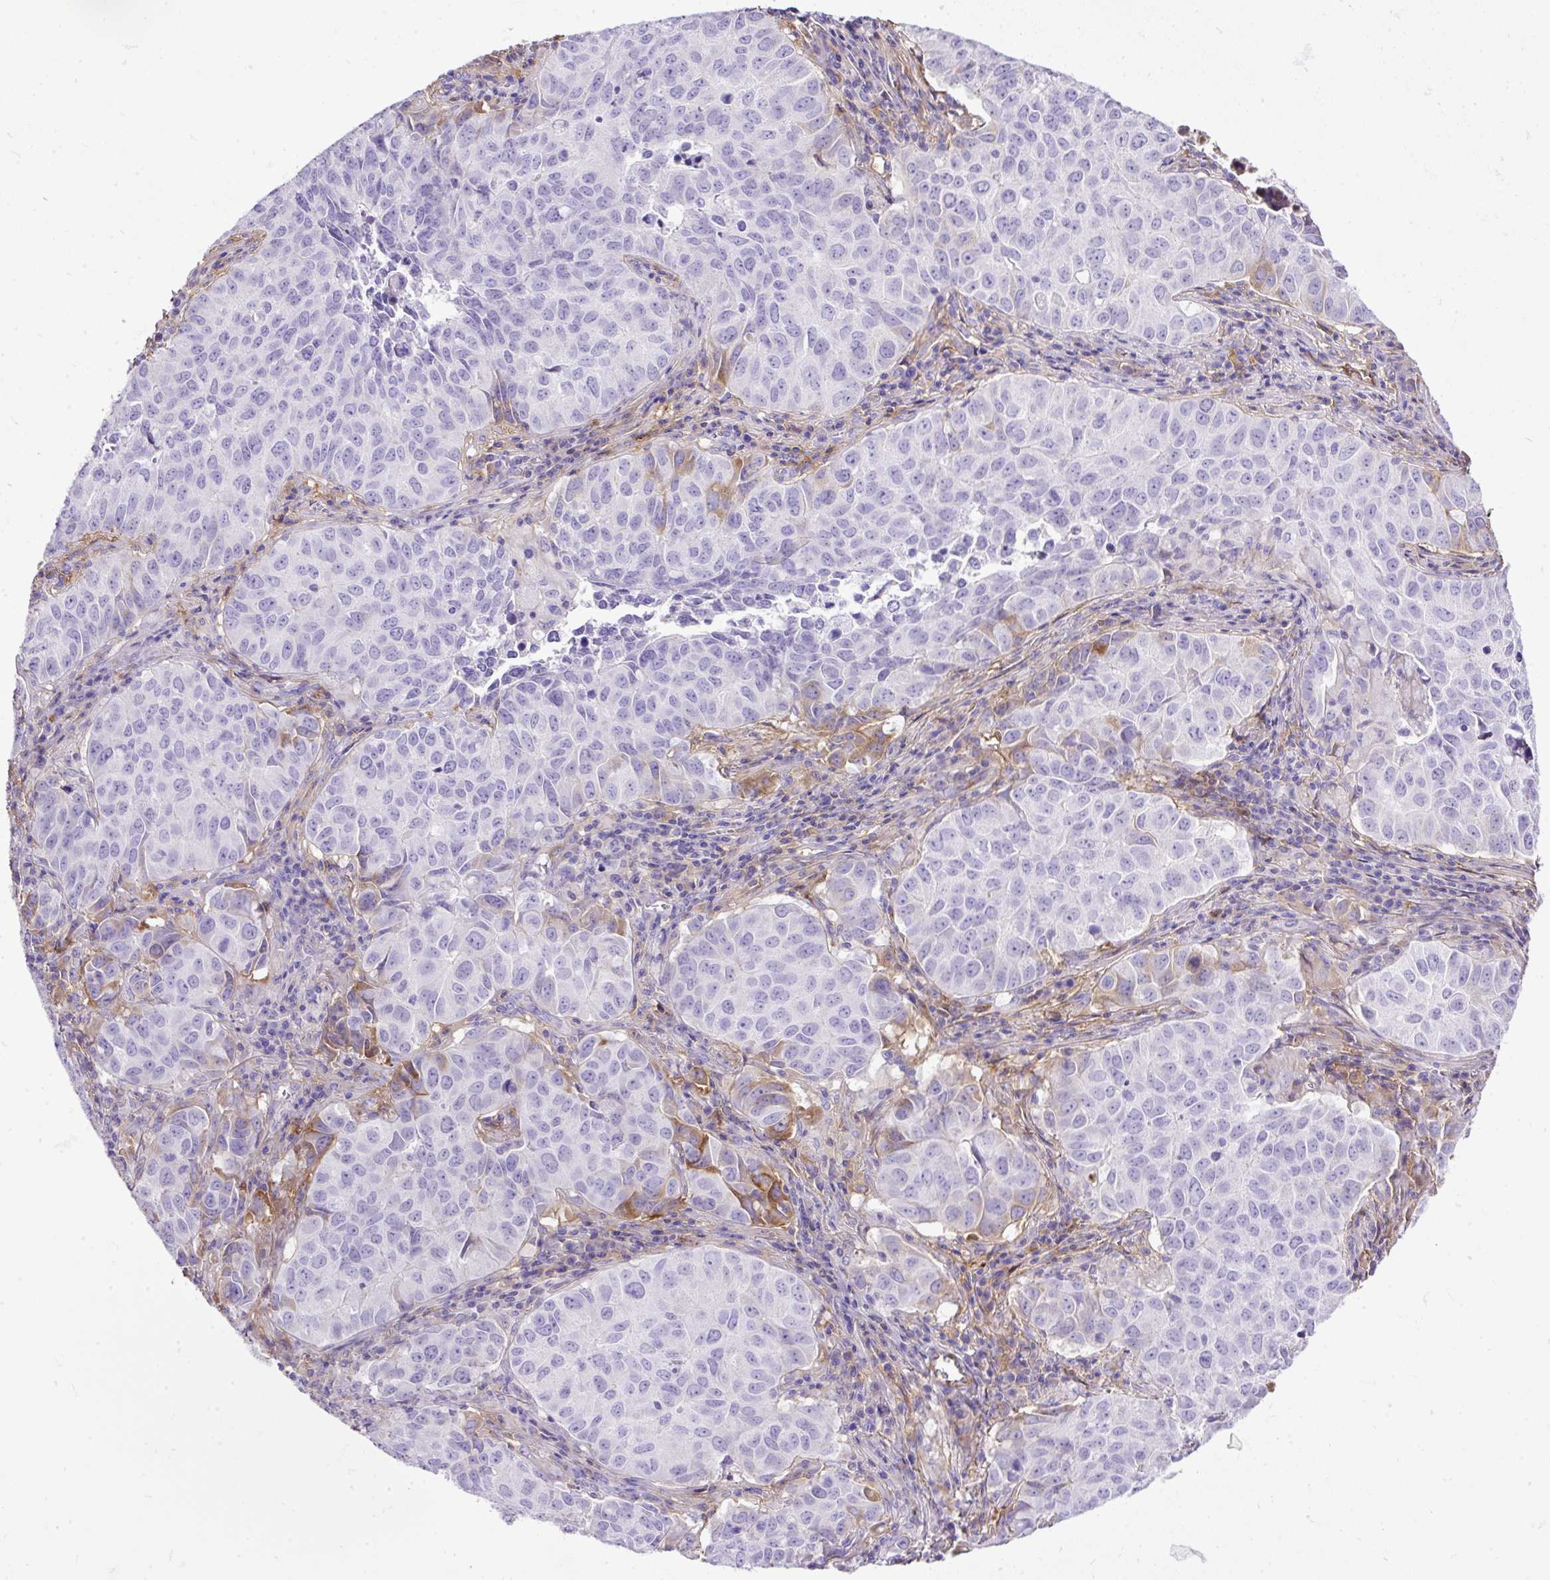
{"staining": {"intensity": "negative", "quantity": "none", "location": "none"}, "tissue": "lung cancer", "cell_type": "Tumor cells", "image_type": "cancer", "snomed": [{"axis": "morphology", "description": "Adenocarcinoma, NOS"}, {"axis": "topography", "description": "Lung"}], "caption": "Adenocarcinoma (lung) was stained to show a protein in brown. There is no significant positivity in tumor cells.", "gene": "CLEC3B", "patient": {"sex": "female", "age": 50}}